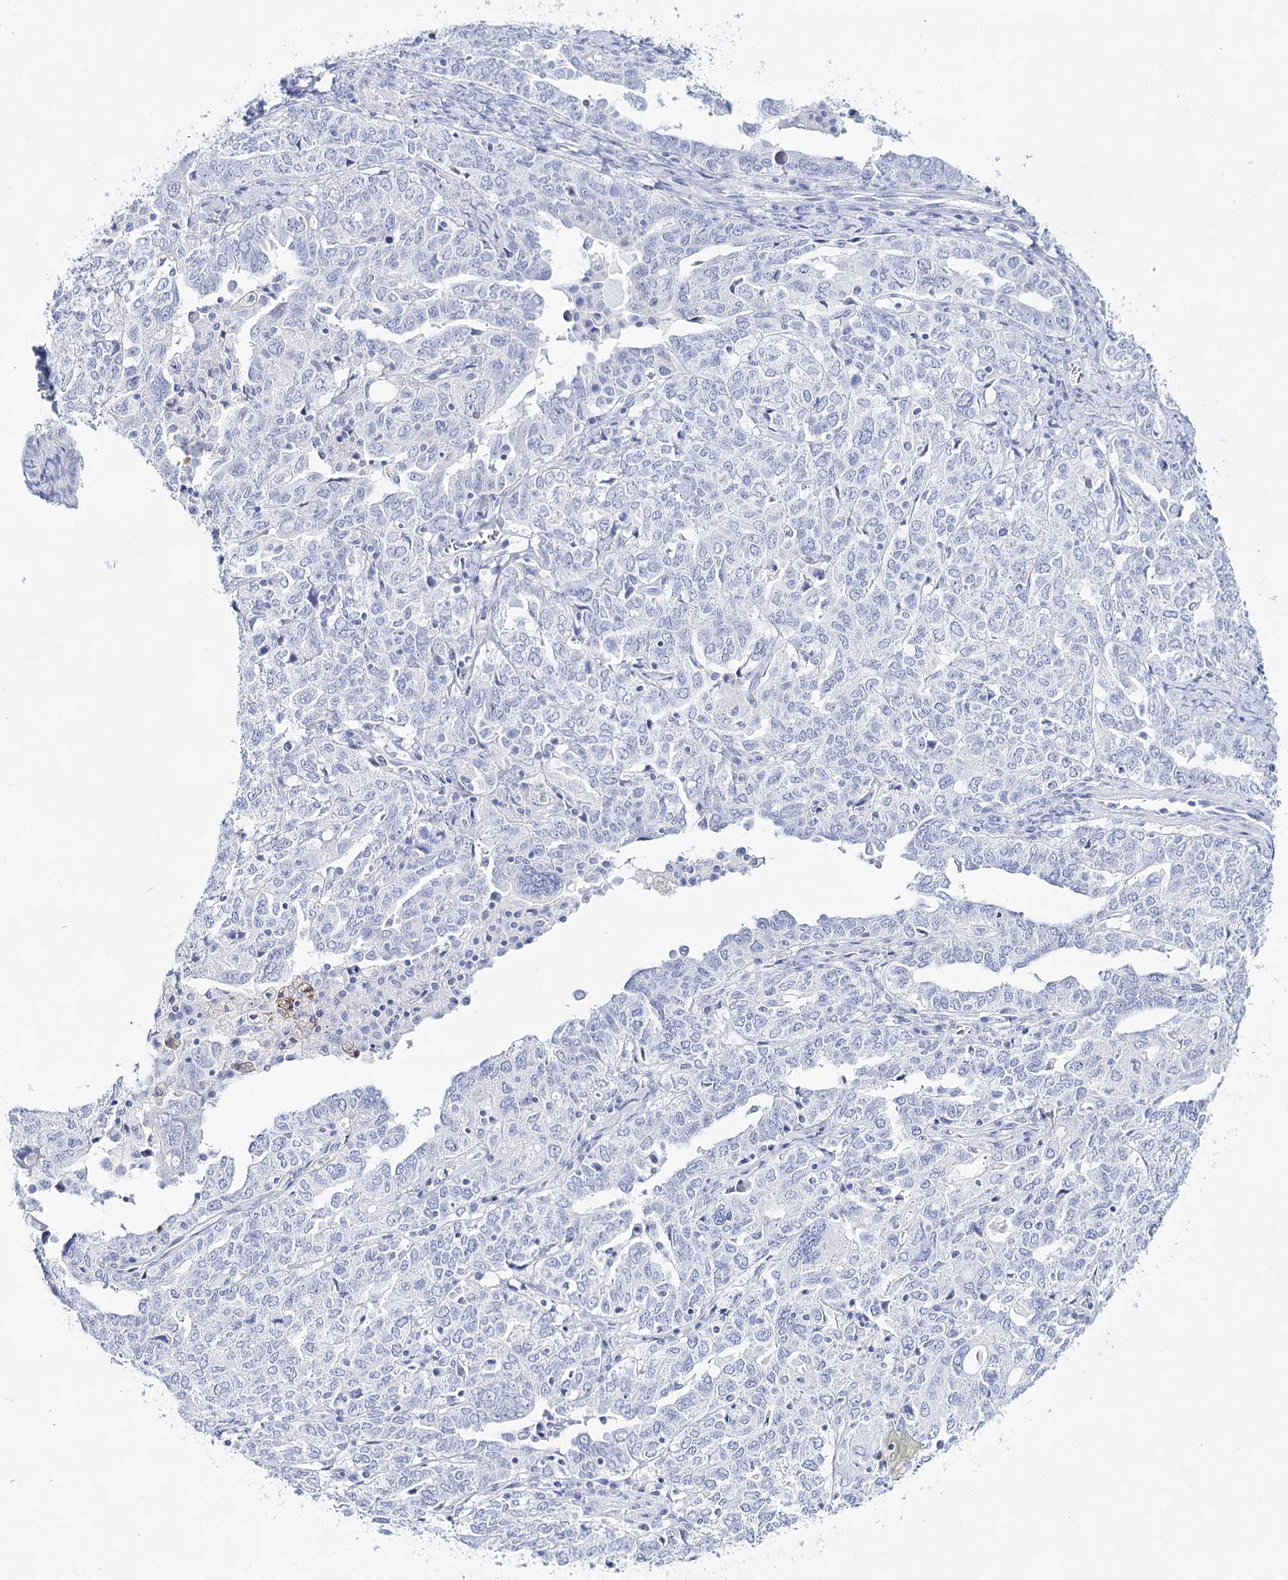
{"staining": {"intensity": "negative", "quantity": "none", "location": "none"}, "tissue": "ovarian cancer", "cell_type": "Tumor cells", "image_type": "cancer", "snomed": [{"axis": "morphology", "description": "Carcinoma, endometroid"}, {"axis": "topography", "description": "Ovary"}], "caption": "A photomicrograph of ovarian cancer (endometroid carcinoma) stained for a protein shows no brown staining in tumor cells. Nuclei are stained in blue.", "gene": "LALBA", "patient": {"sex": "female", "age": 62}}